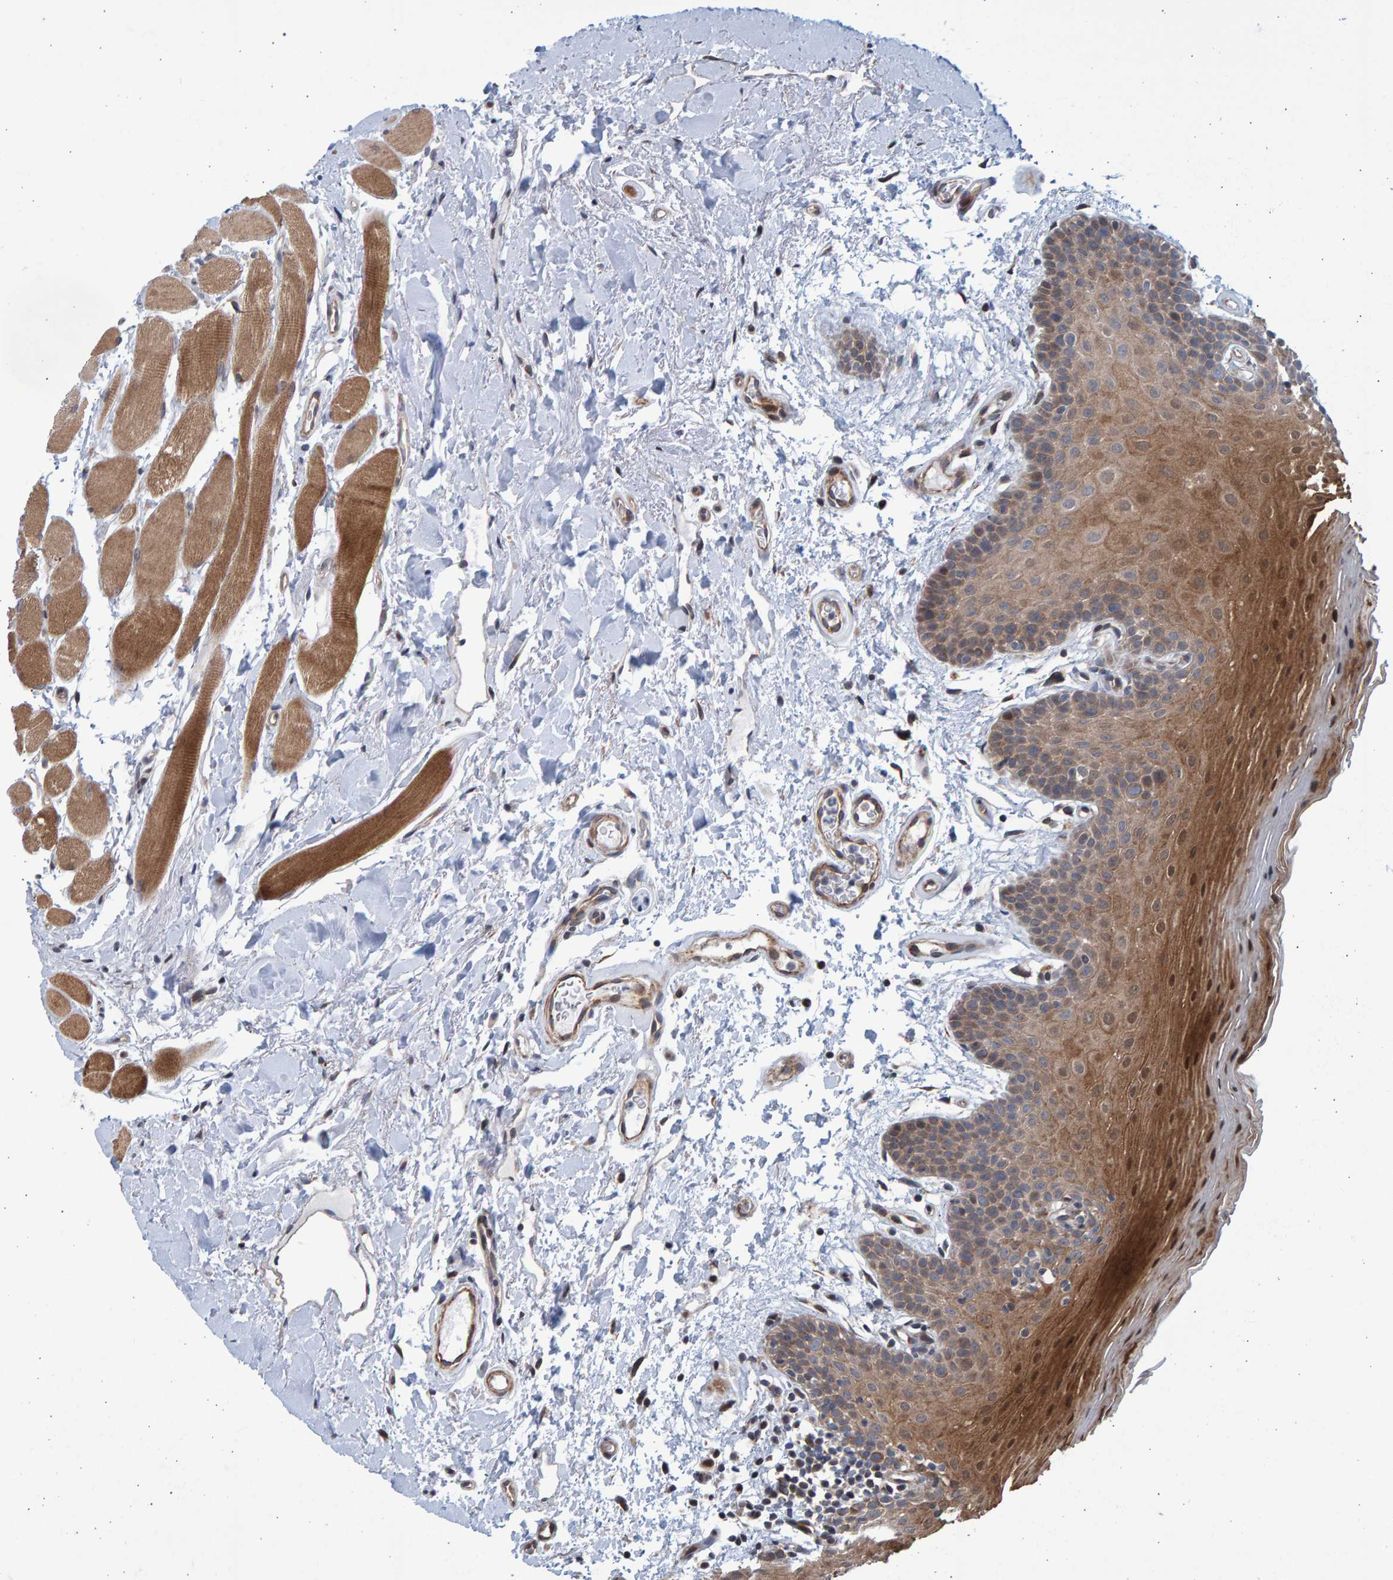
{"staining": {"intensity": "strong", "quantity": ">75%", "location": "cytoplasmic/membranous"}, "tissue": "oral mucosa", "cell_type": "Squamous epithelial cells", "image_type": "normal", "snomed": [{"axis": "morphology", "description": "Normal tissue, NOS"}, {"axis": "topography", "description": "Oral tissue"}], "caption": "High-power microscopy captured an immunohistochemistry photomicrograph of unremarkable oral mucosa, revealing strong cytoplasmic/membranous expression in approximately >75% of squamous epithelial cells.", "gene": "LRBA", "patient": {"sex": "male", "age": 62}}